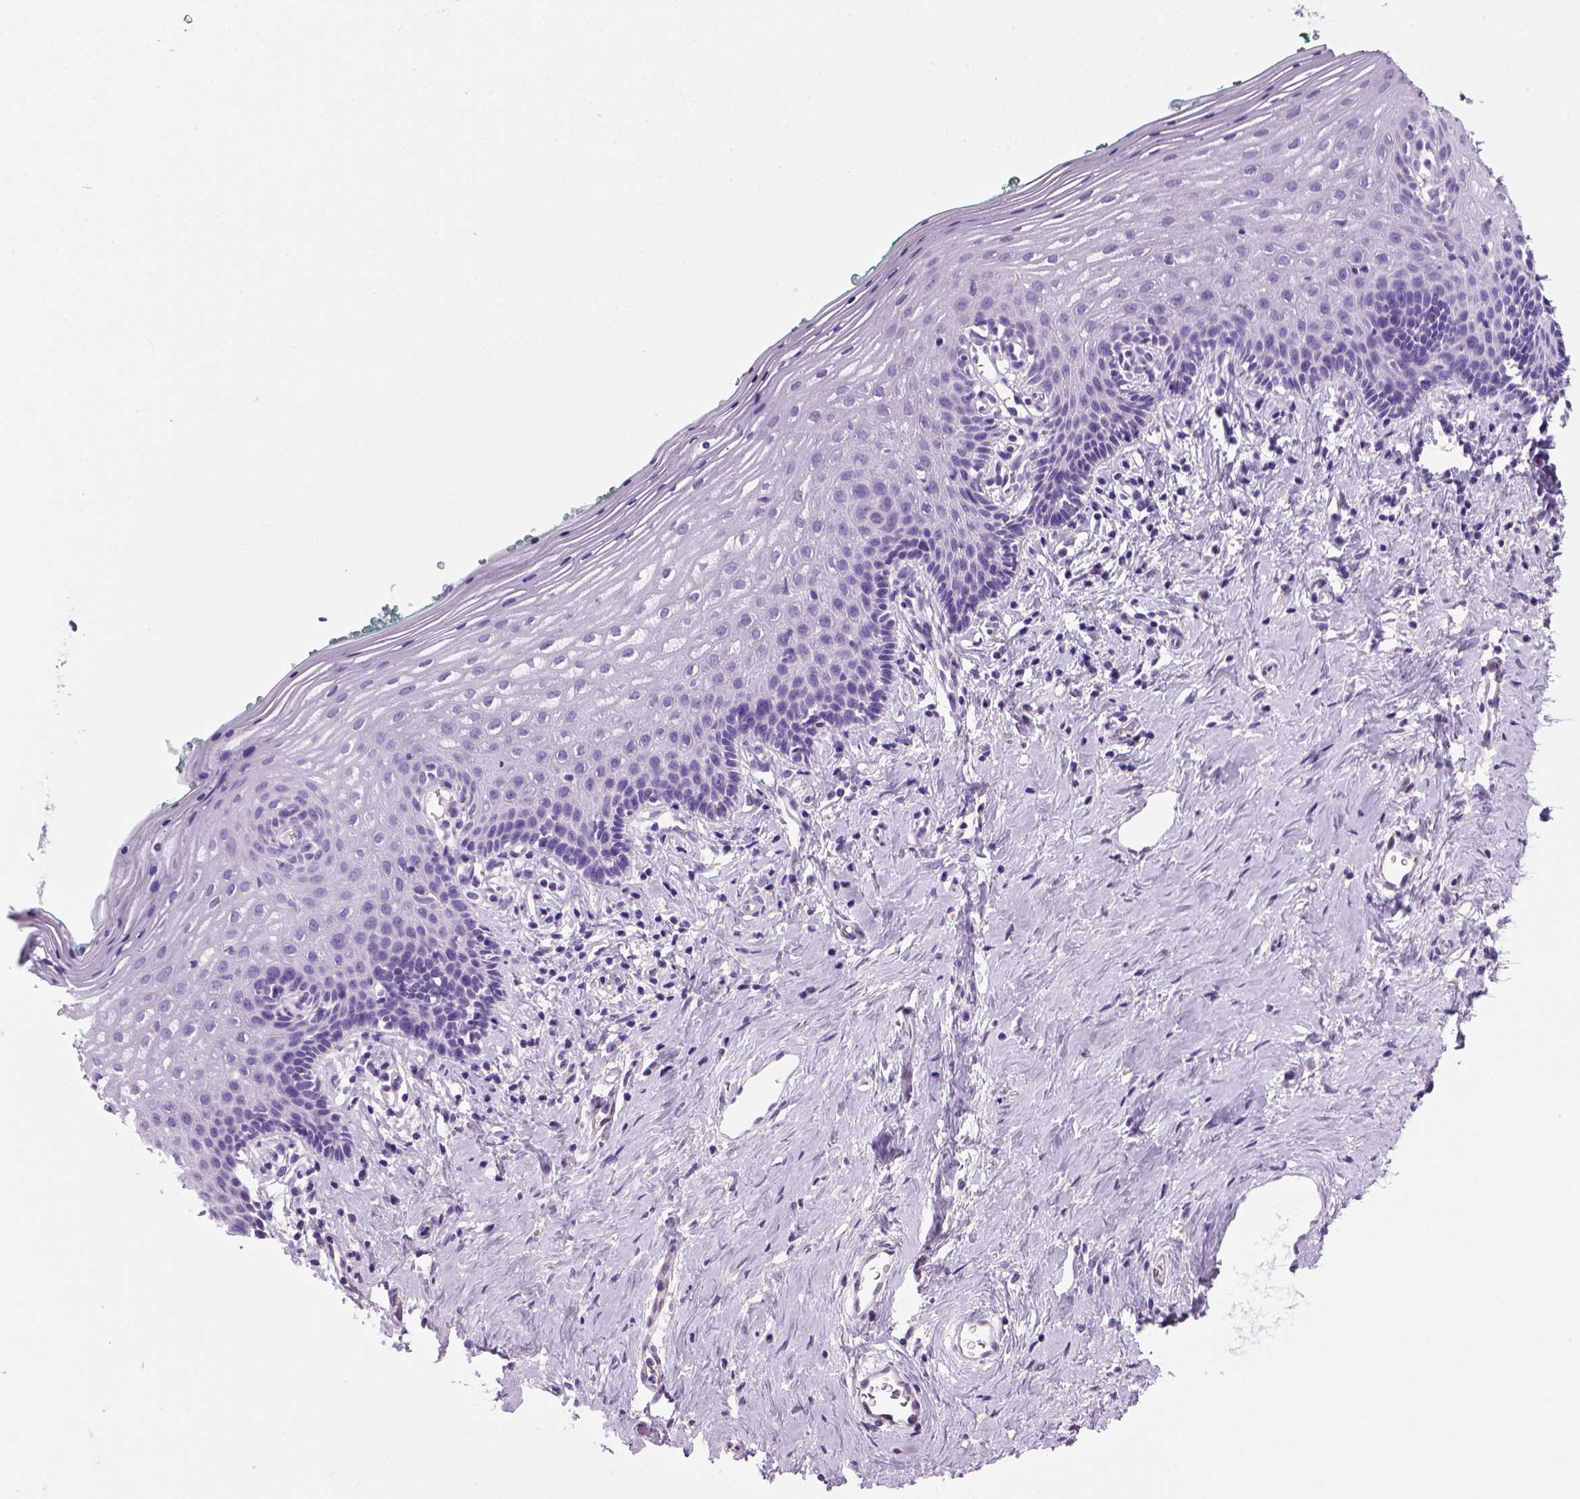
{"staining": {"intensity": "negative", "quantity": "none", "location": "none"}, "tissue": "vagina", "cell_type": "Squamous epithelial cells", "image_type": "normal", "snomed": [{"axis": "morphology", "description": "Normal tissue, NOS"}, {"axis": "topography", "description": "Vagina"}], "caption": "This photomicrograph is of benign vagina stained with immunohistochemistry to label a protein in brown with the nuclei are counter-stained blue. There is no staining in squamous epithelial cells.", "gene": "ARHGEF33", "patient": {"sex": "female", "age": 42}}